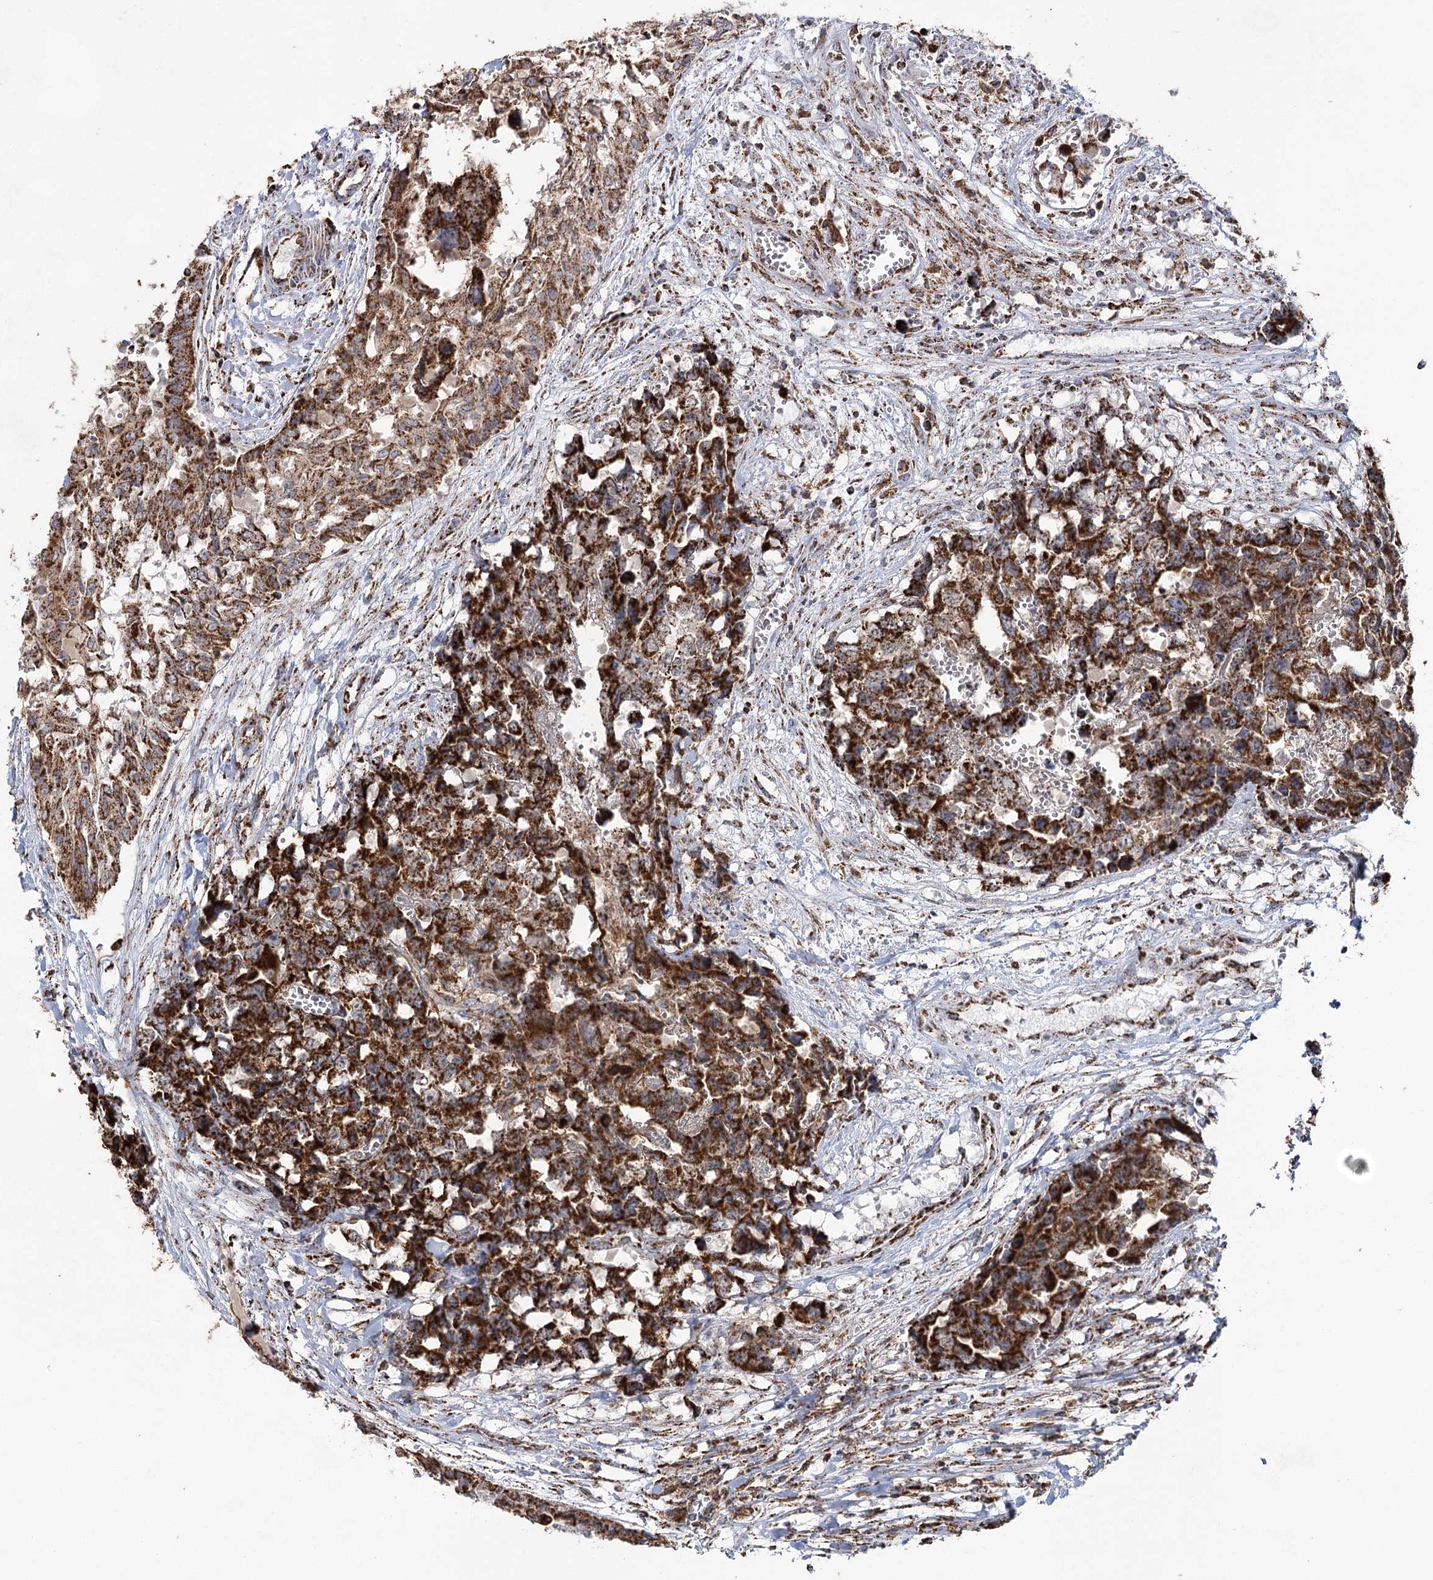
{"staining": {"intensity": "strong", "quantity": ">75%", "location": "cytoplasmic/membranous"}, "tissue": "testis cancer", "cell_type": "Tumor cells", "image_type": "cancer", "snomed": [{"axis": "morphology", "description": "Carcinoma, Embryonal, NOS"}, {"axis": "topography", "description": "Testis"}], "caption": "DAB (3,3'-diaminobenzidine) immunohistochemical staining of human testis embryonal carcinoma displays strong cytoplasmic/membranous protein expression in about >75% of tumor cells. (DAB (3,3'-diaminobenzidine) IHC, brown staining for protein, blue staining for nuclei).", "gene": "CWF19L1", "patient": {"sex": "male", "age": 31}}